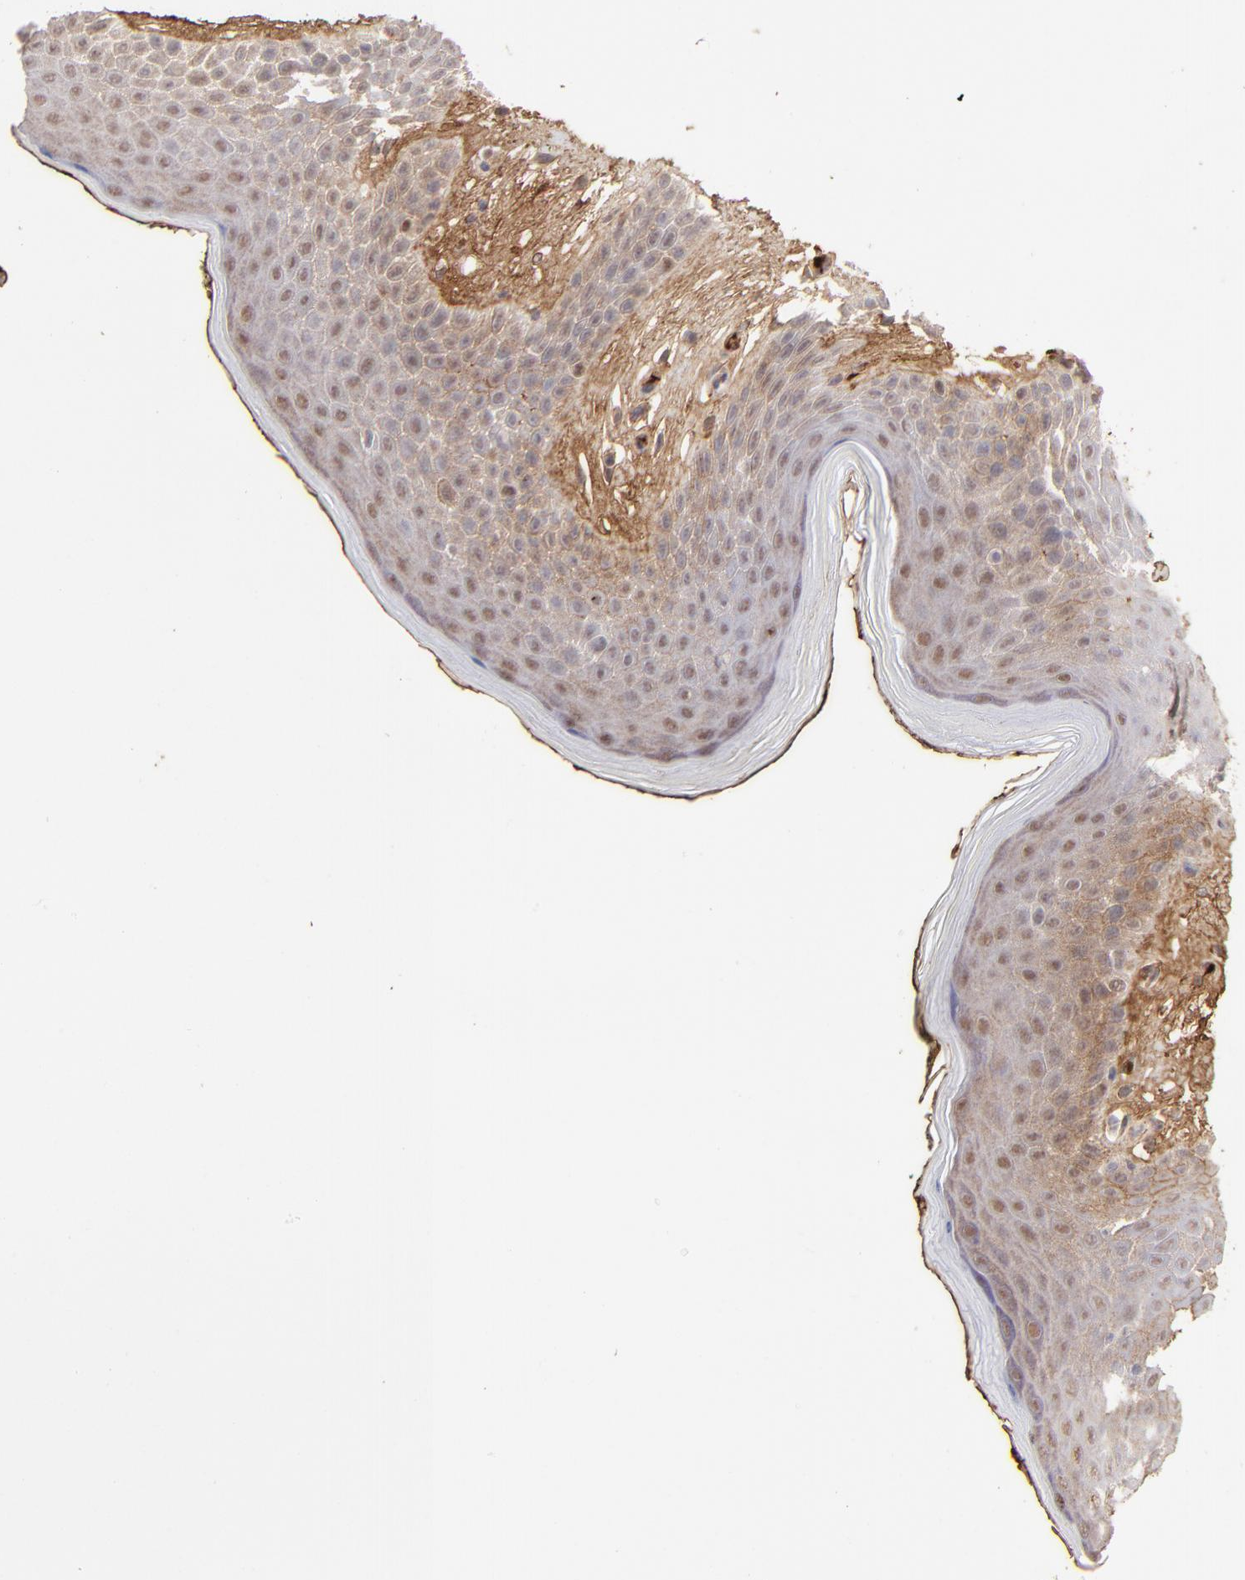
{"staining": {"intensity": "moderate", "quantity": ">75%", "location": "cytoplasmic/membranous,nuclear"}, "tissue": "skin", "cell_type": "Epidermal cells", "image_type": "normal", "snomed": [{"axis": "morphology", "description": "Normal tissue, NOS"}, {"axis": "topography", "description": "Anal"}], "caption": "Moderate cytoplasmic/membranous,nuclear staining is identified in approximately >75% of epidermal cells in unremarkable skin. (Brightfield microscopy of DAB IHC at high magnification).", "gene": "PSMD14", "patient": {"sex": "male", "age": 74}}